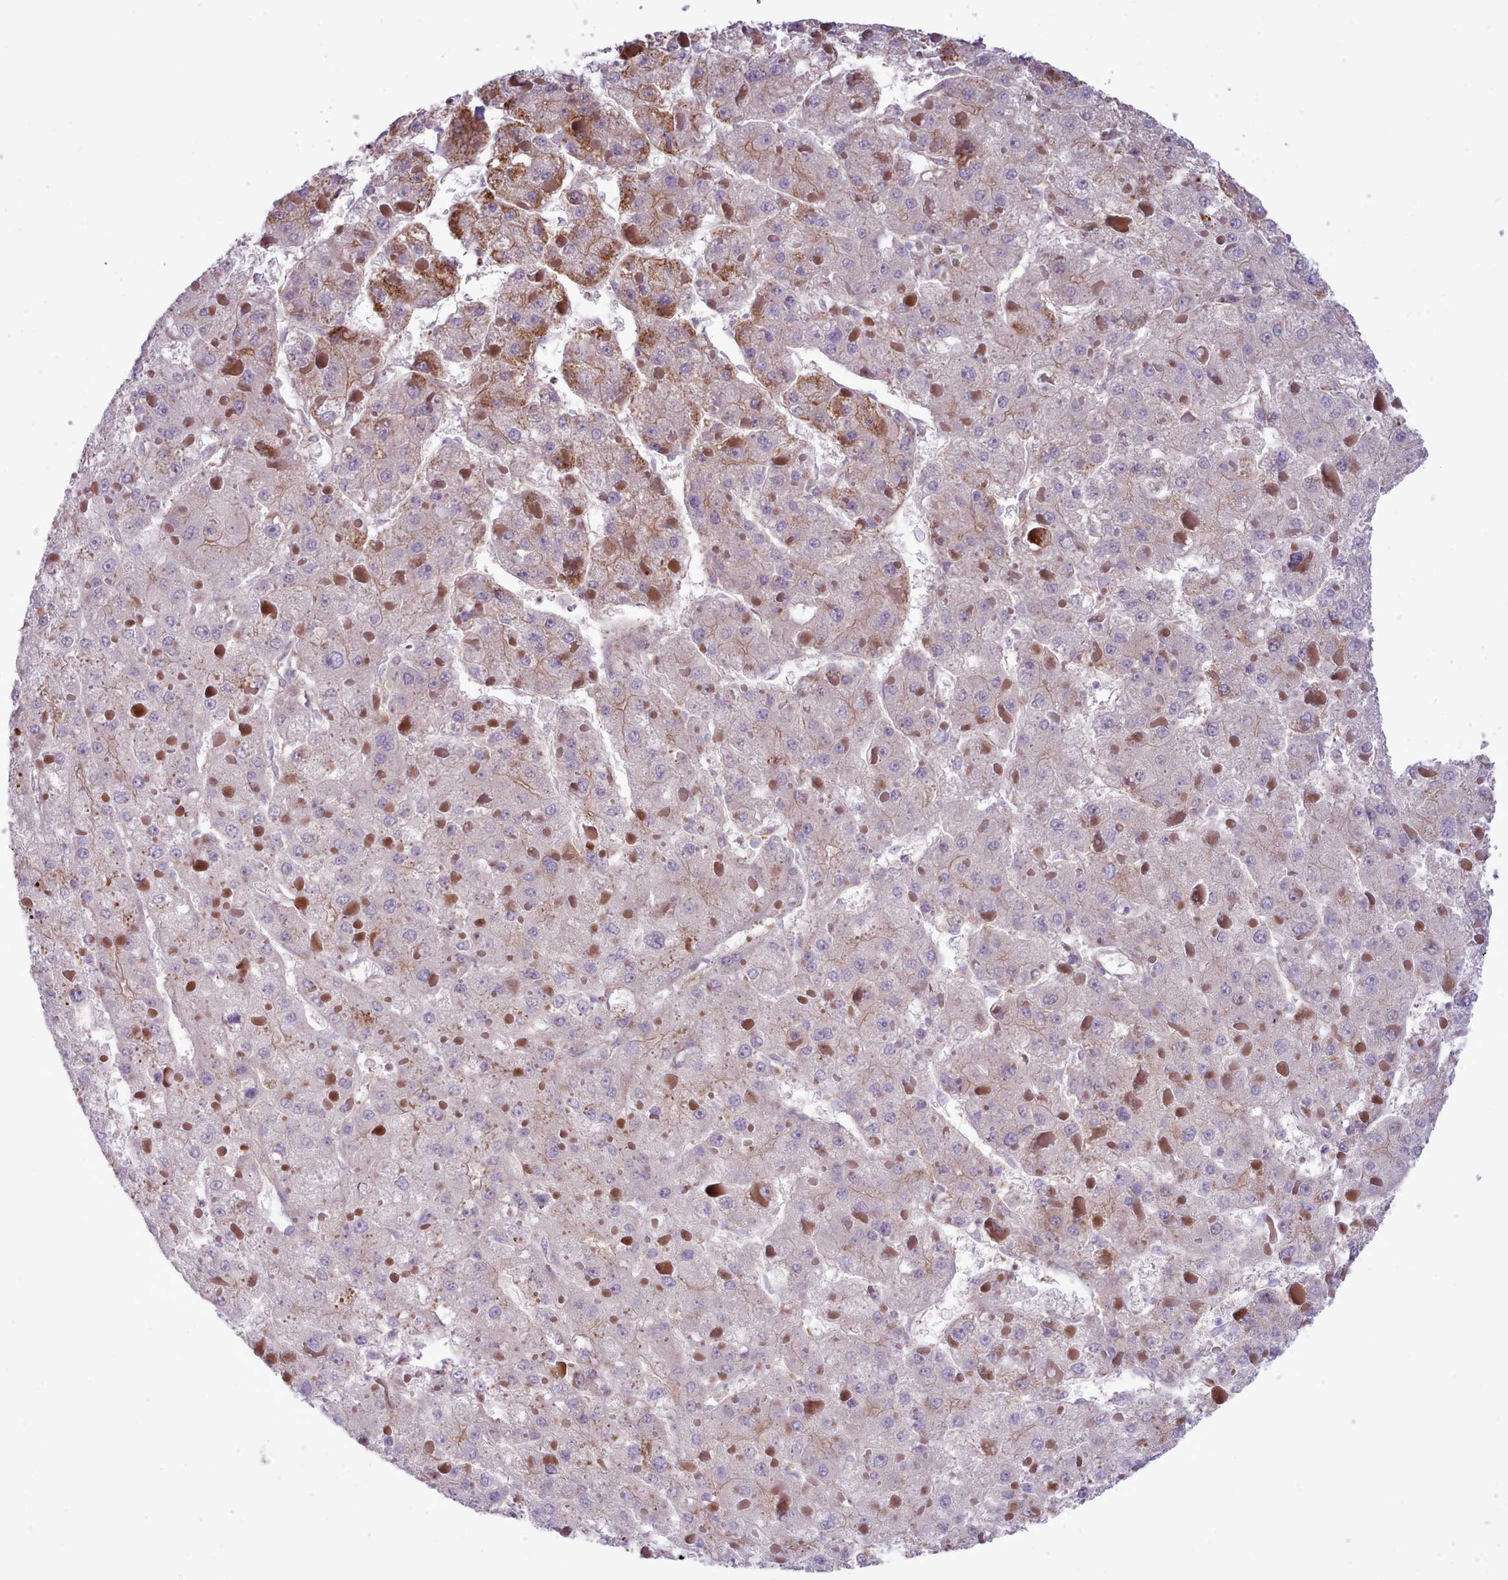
{"staining": {"intensity": "negative", "quantity": "none", "location": "none"}, "tissue": "liver cancer", "cell_type": "Tumor cells", "image_type": "cancer", "snomed": [{"axis": "morphology", "description": "Carcinoma, Hepatocellular, NOS"}, {"axis": "topography", "description": "Liver"}], "caption": "An image of human liver cancer is negative for staining in tumor cells.", "gene": "TENT4B", "patient": {"sex": "female", "age": 73}}